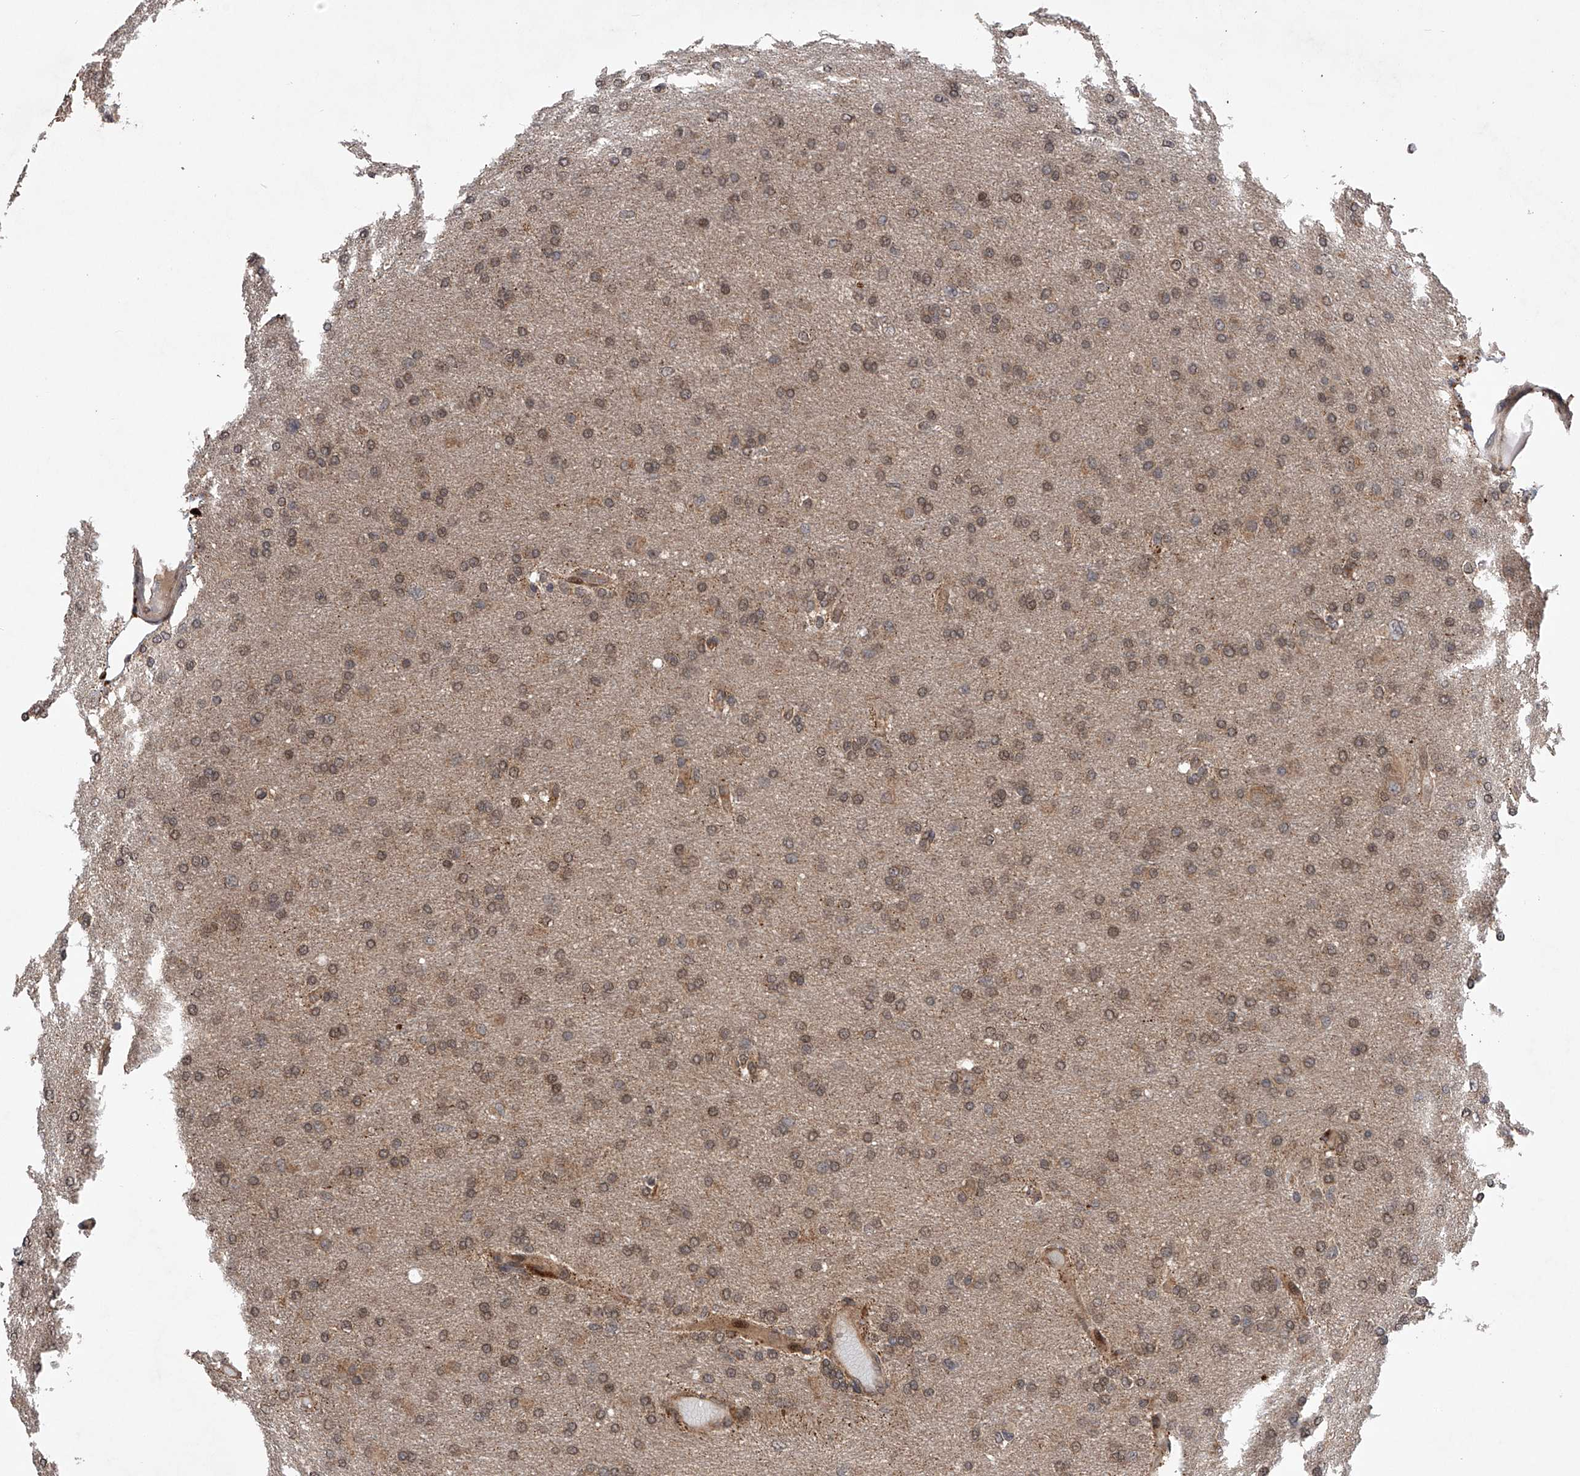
{"staining": {"intensity": "moderate", "quantity": ">75%", "location": "cytoplasmic/membranous,nuclear"}, "tissue": "glioma", "cell_type": "Tumor cells", "image_type": "cancer", "snomed": [{"axis": "morphology", "description": "Glioma, malignant, High grade"}, {"axis": "topography", "description": "Cerebral cortex"}], "caption": "Protein staining exhibits moderate cytoplasmic/membranous and nuclear staining in approximately >75% of tumor cells in high-grade glioma (malignant).", "gene": "MAP3K11", "patient": {"sex": "female", "age": 36}}